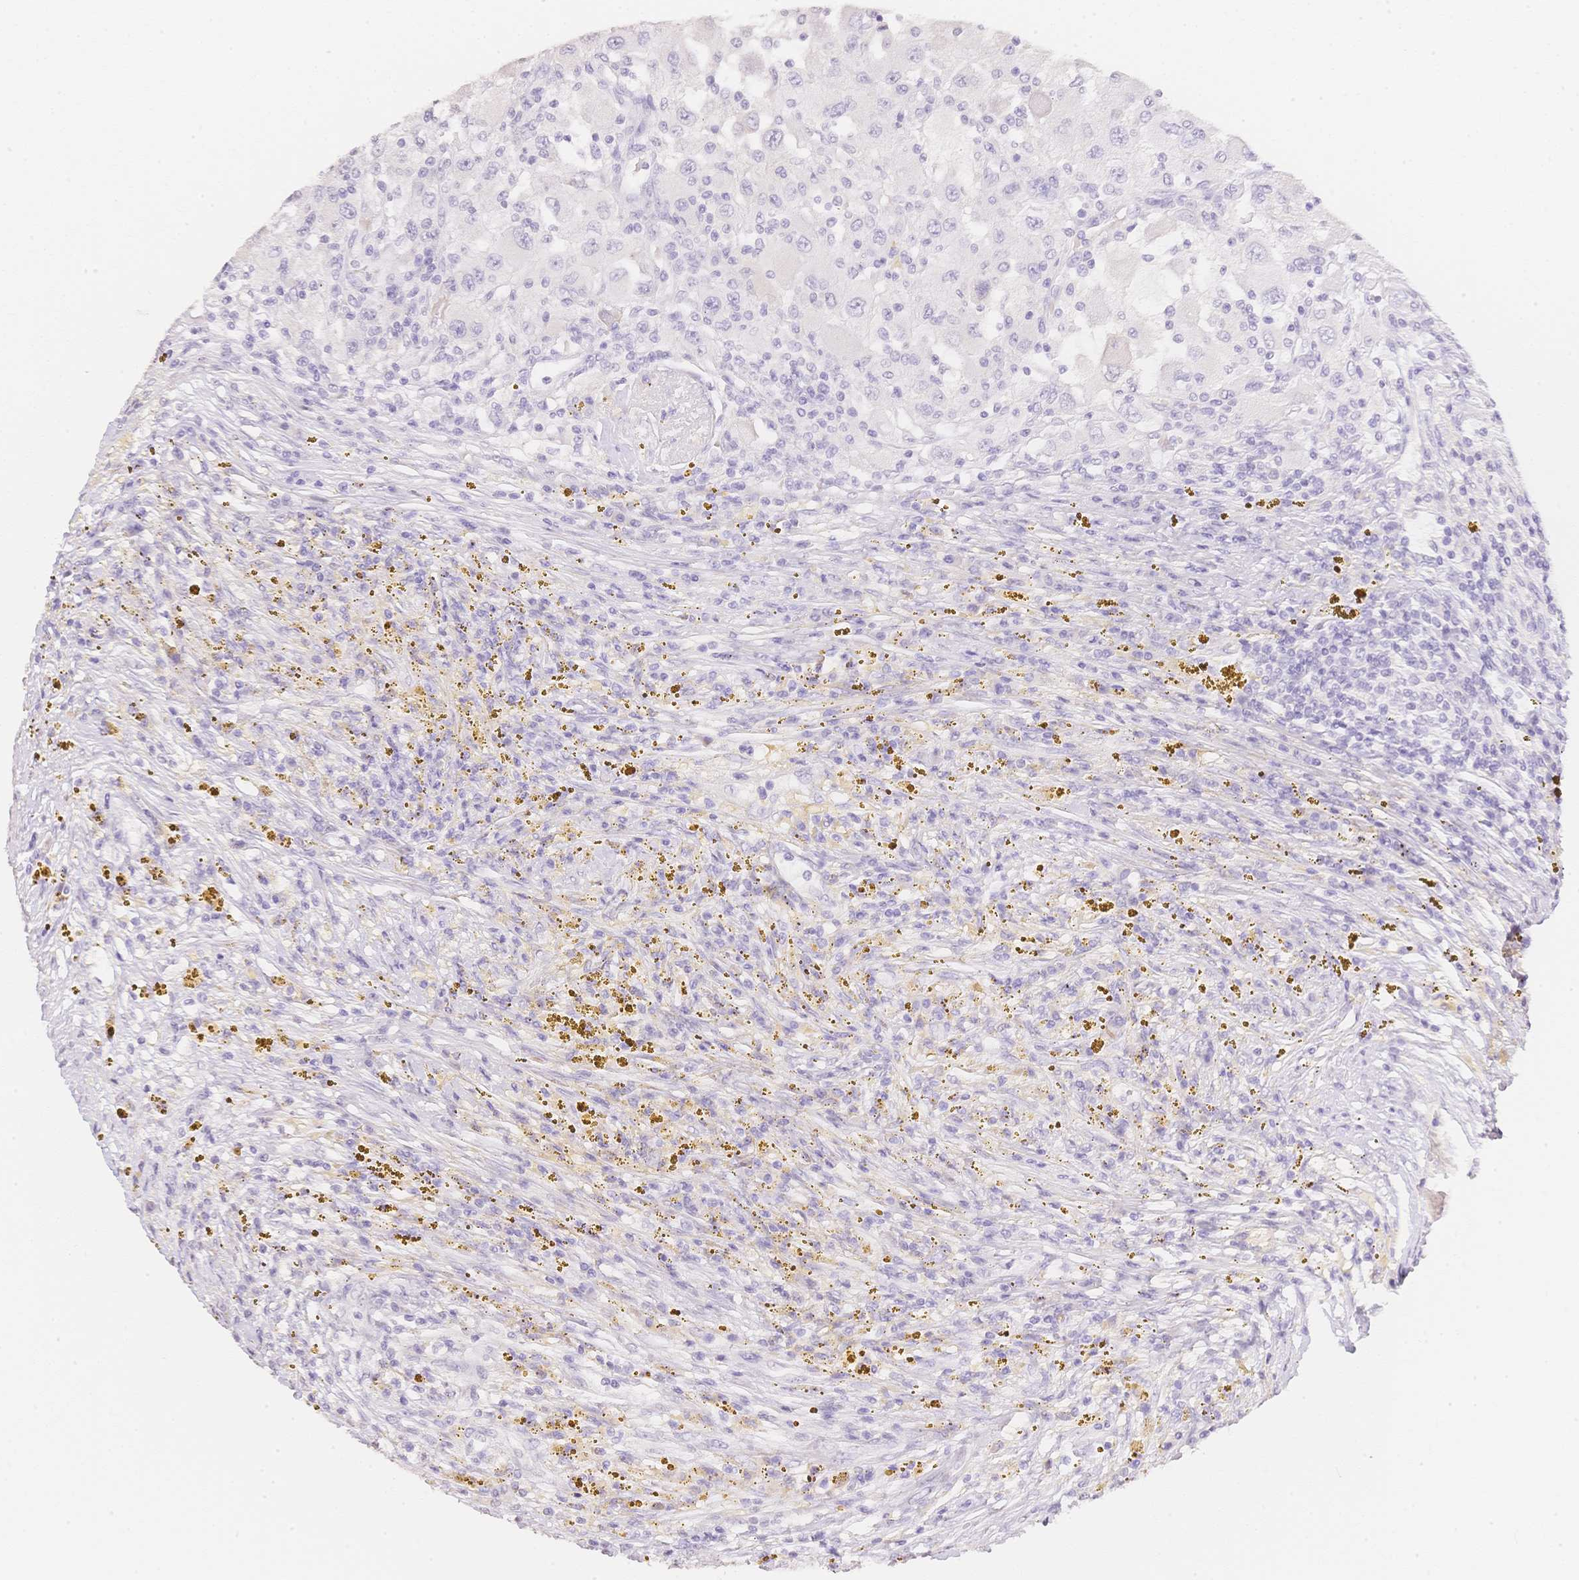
{"staining": {"intensity": "negative", "quantity": "none", "location": "none"}, "tissue": "renal cancer", "cell_type": "Tumor cells", "image_type": "cancer", "snomed": [{"axis": "morphology", "description": "Adenocarcinoma, NOS"}, {"axis": "topography", "description": "Kidney"}], "caption": "Immunohistochemistry (IHC) of renal cancer (adenocarcinoma) reveals no staining in tumor cells.", "gene": "HCRTR2", "patient": {"sex": "female", "age": 67}}